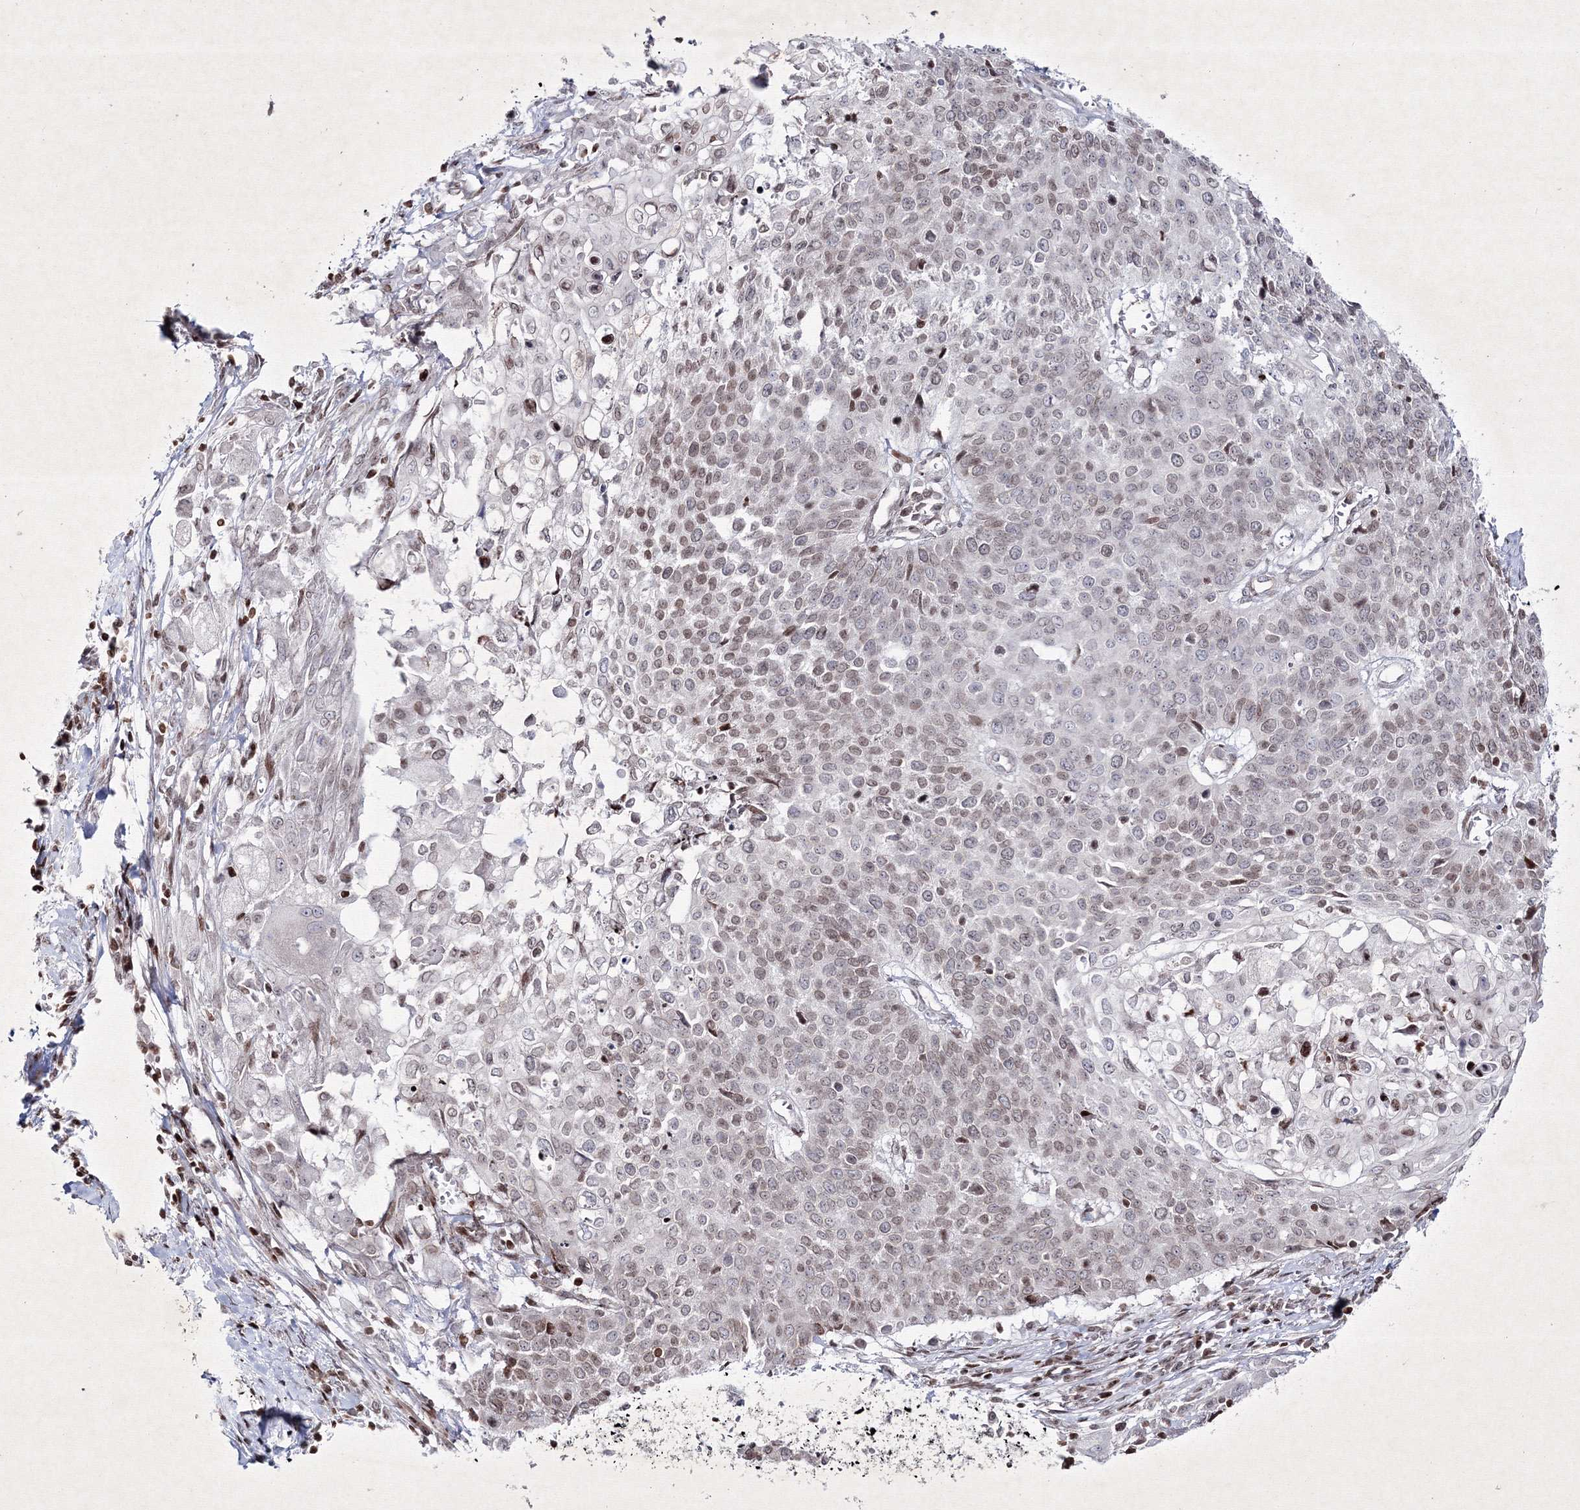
{"staining": {"intensity": "weak", "quantity": "25%-75%", "location": "nuclear"}, "tissue": "cervical cancer", "cell_type": "Tumor cells", "image_type": "cancer", "snomed": [{"axis": "morphology", "description": "Squamous cell carcinoma, NOS"}, {"axis": "topography", "description": "Cervix"}], "caption": "Squamous cell carcinoma (cervical) stained with IHC demonstrates weak nuclear expression in about 25%-75% of tumor cells.", "gene": "SMIM29", "patient": {"sex": "female", "age": 39}}